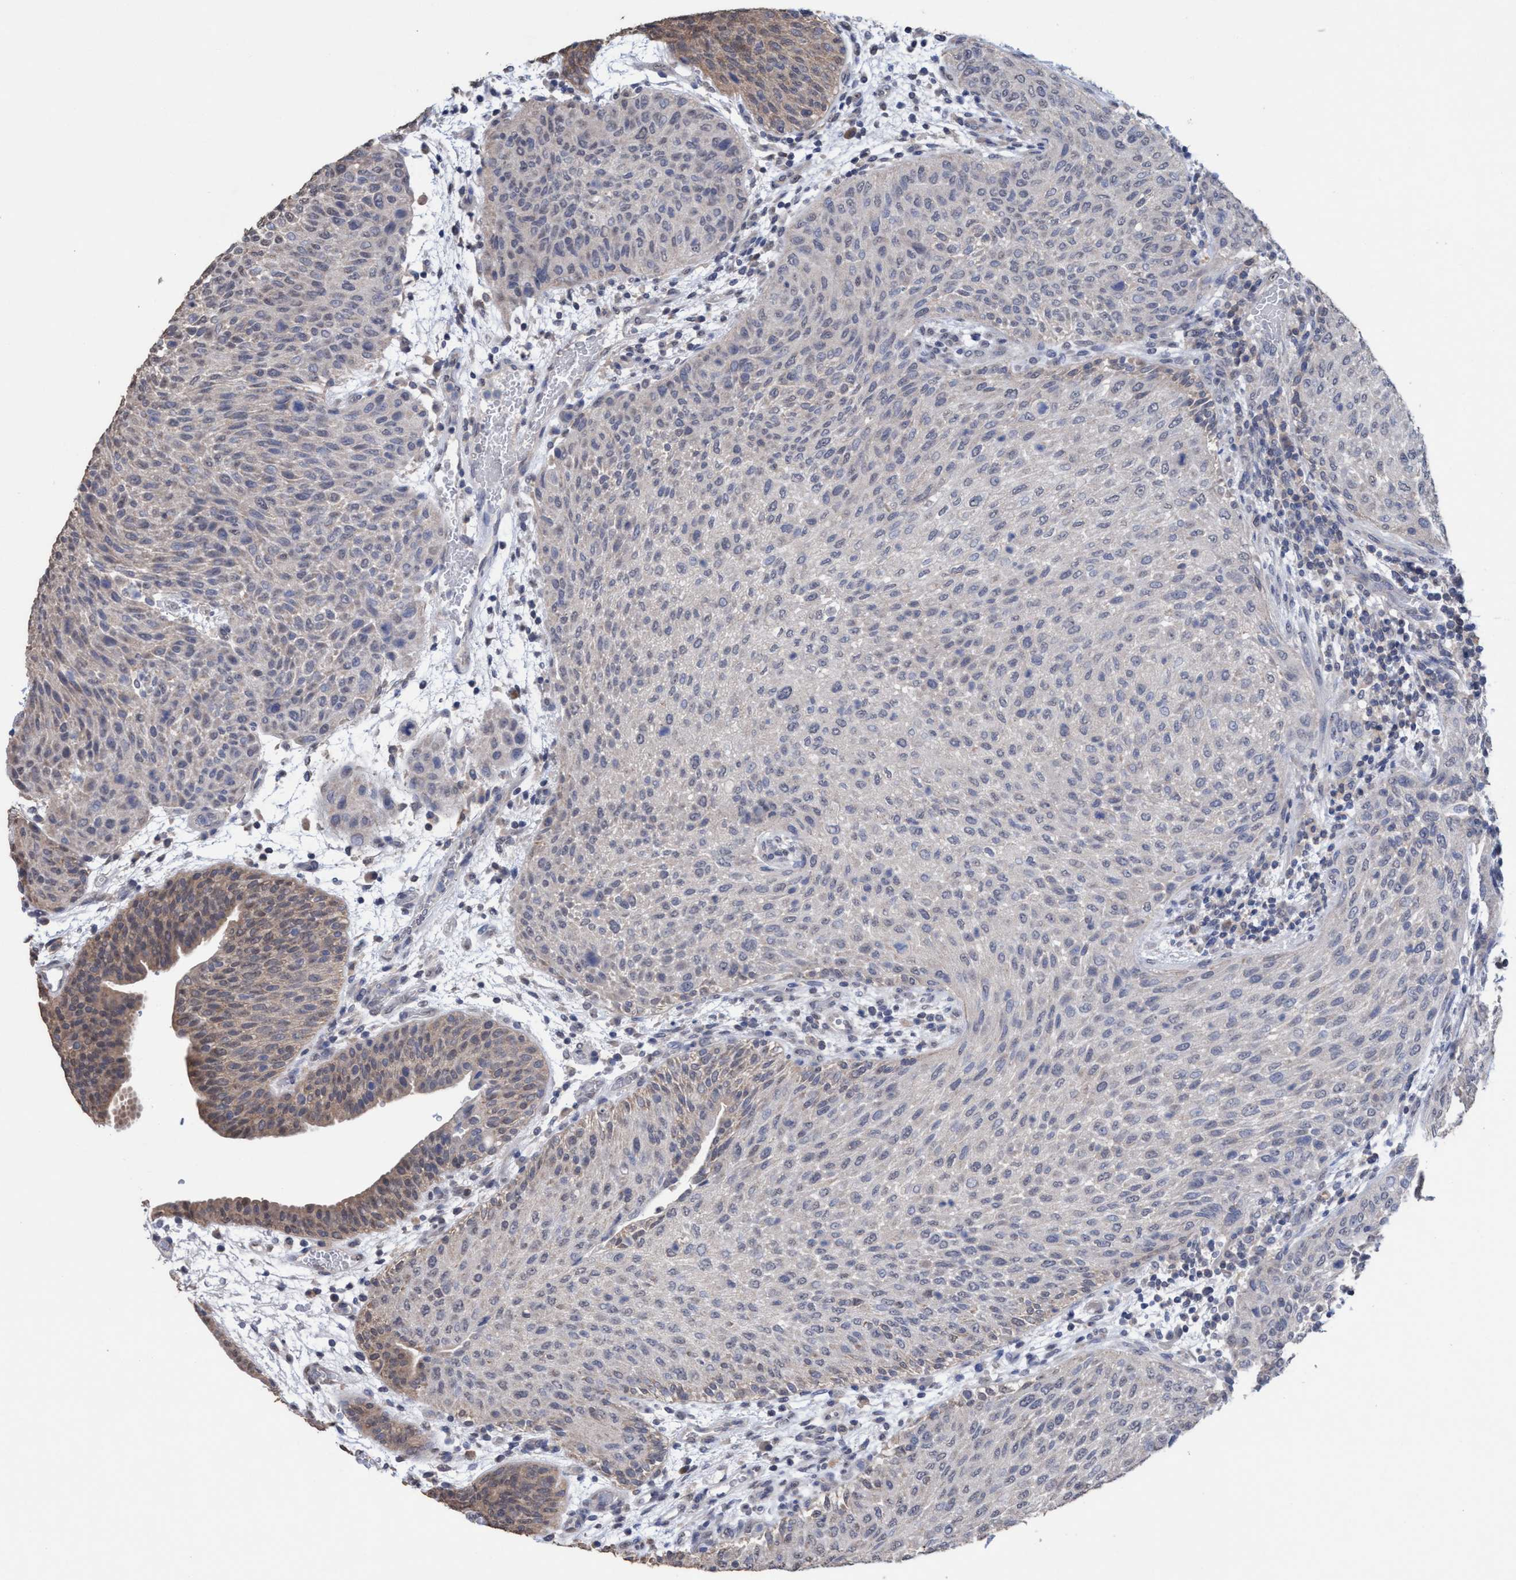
{"staining": {"intensity": "weak", "quantity": "<25%", "location": "cytoplasmic/membranous"}, "tissue": "urothelial cancer", "cell_type": "Tumor cells", "image_type": "cancer", "snomed": [{"axis": "morphology", "description": "Urothelial carcinoma, Low grade"}, {"axis": "morphology", "description": "Urothelial carcinoma, High grade"}, {"axis": "topography", "description": "Urinary bladder"}], "caption": "The image exhibits no significant staining in tumor cells of high-grade urothelial carcinoma.", "gene": "GLOD4", "patient": {"sex": "male", "age": 35}}